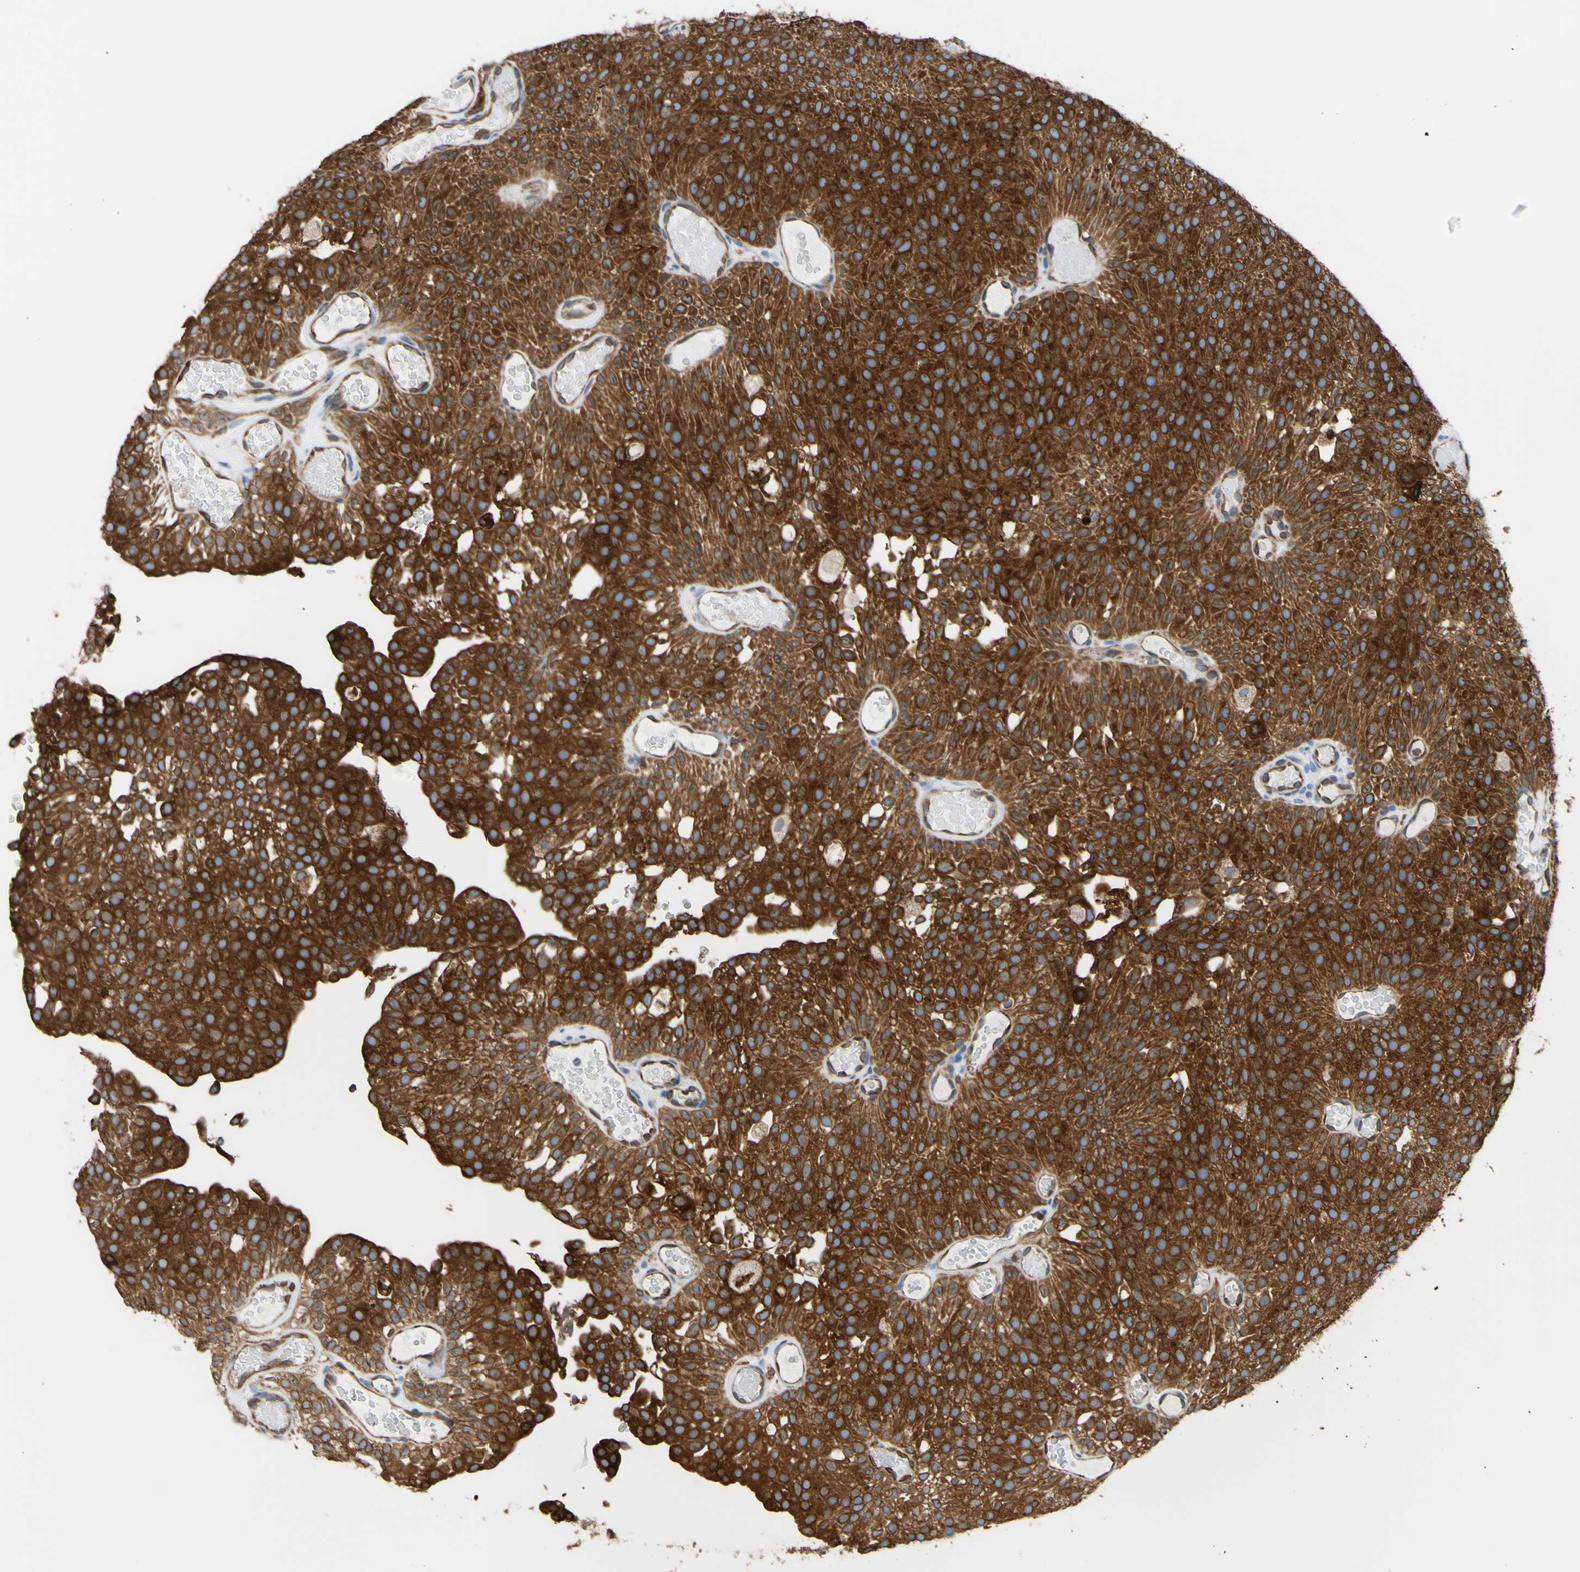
{"staining": {"intensity": "strong", "quantity": ">75%", "location": "cytoplasmic/membranous"}, "tissue": "urothelial cancer", "cell_type": "Tumor cells", "image_type": "cancer", "snomed": [{"axis": "morphology", "description": "Urothelial carcinoma, Low grade"}, {"axis": "topography", "description": "Urinary bladder"}], "caption": "A high-resolution micrograph shows immunohistochemistry (IHC) staining of urothelial cancer, which demonstrates strong cytoplasmic/membranous positivity in about >75% of tumor cells.", "gene": "MGST2", "patient": {"sex": "male", "age": 78}}